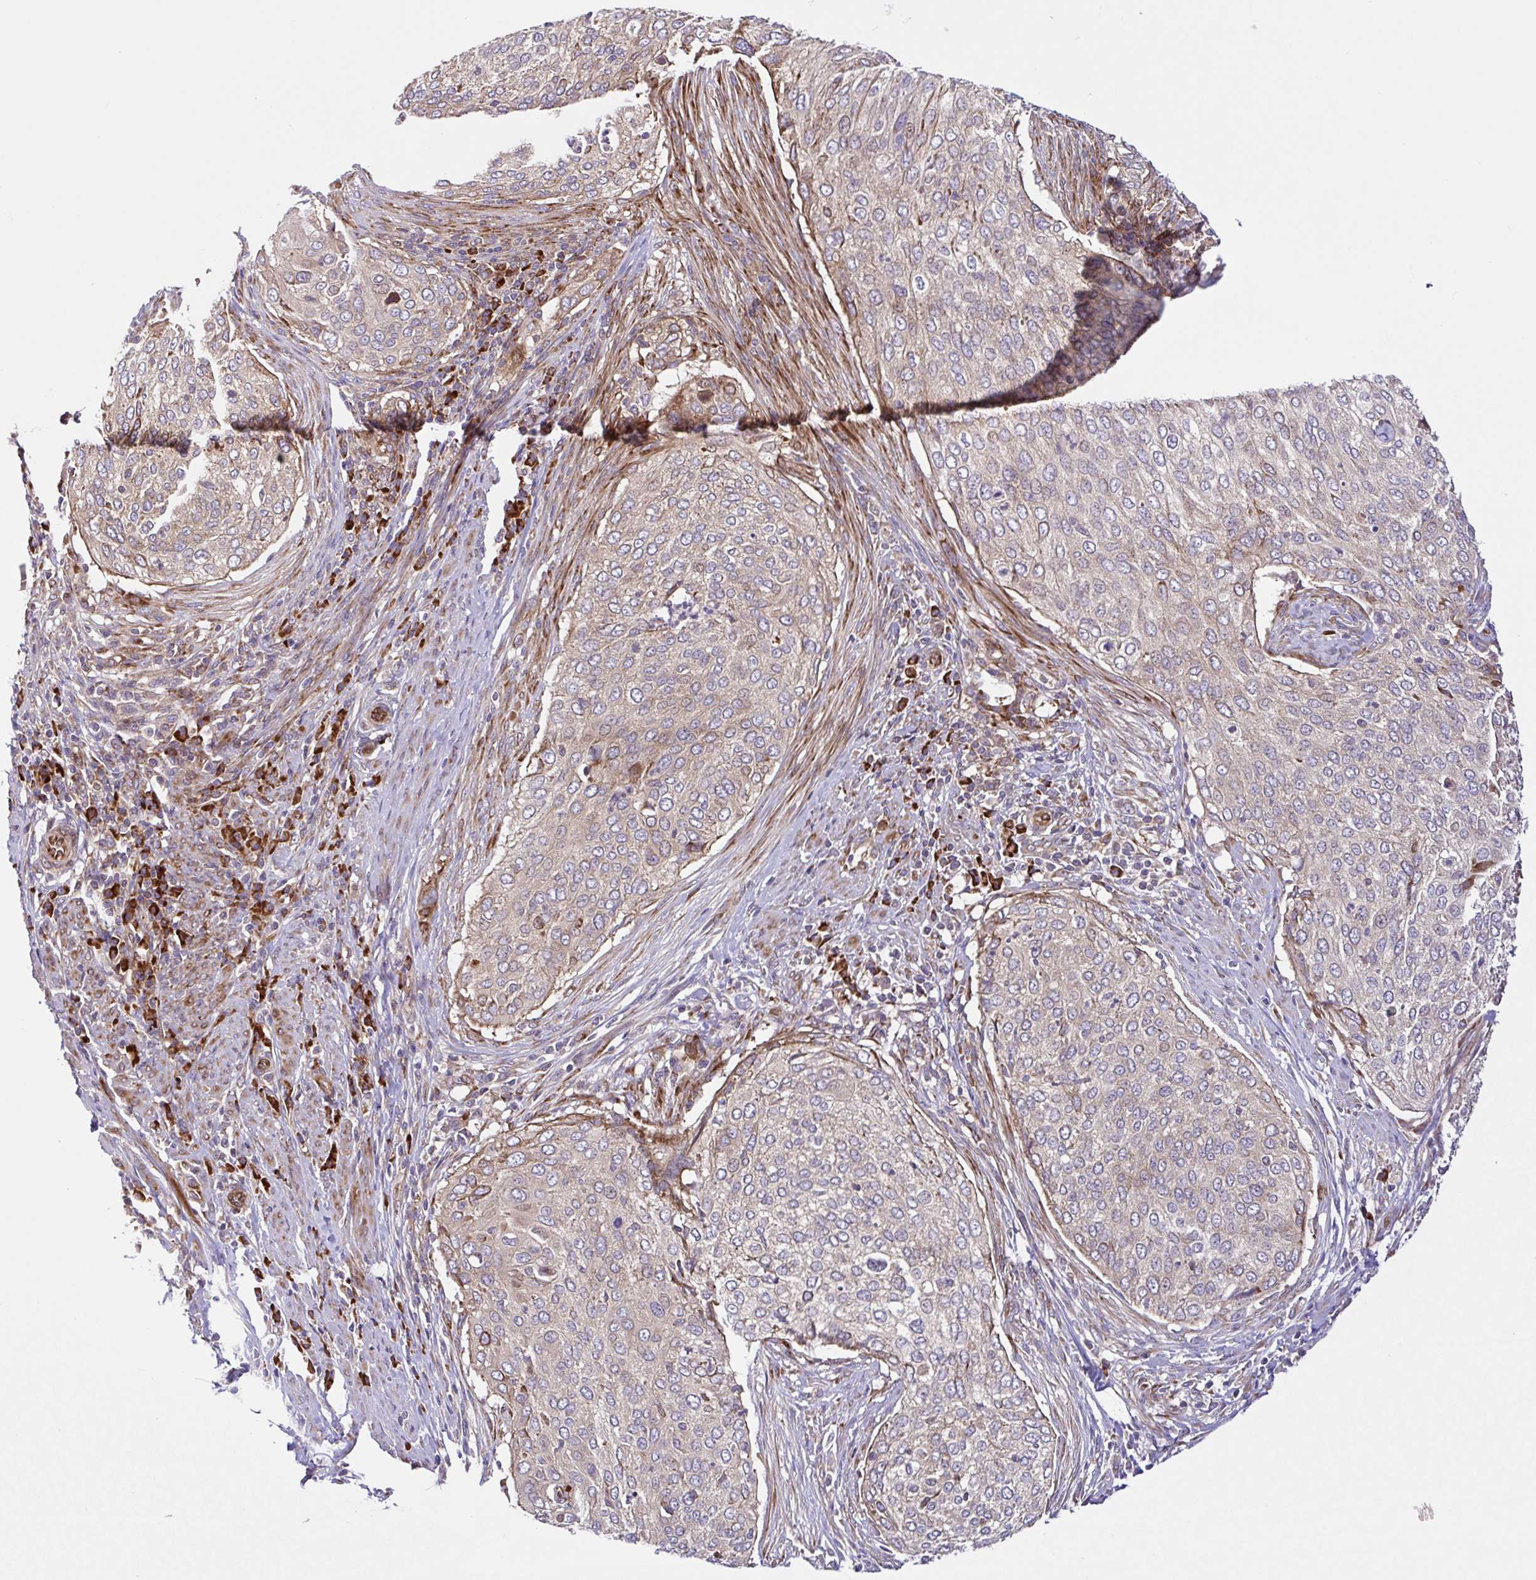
{"staining": {"intensity": "moderate", "quantity": "25%-75%", "location": "cytoplasmic/membranous"}, "tissue": "cervical cancer", "cell_type": "Tumor cells", "image_type": "cancer", "snomed": [{"axis": "morphology", "description": "Squamous cell carcinoma, NOS"}, {"axis": "topography", "description": "Cervix"}], "caption": "Protein analysis of cervical cancer tissue displays moderate cytoplasmic/membranous positivity in approximately 25%-75% of tumor cells.", "gene": "NTPCR", "patient": {"sex": "female", "age": 38}}